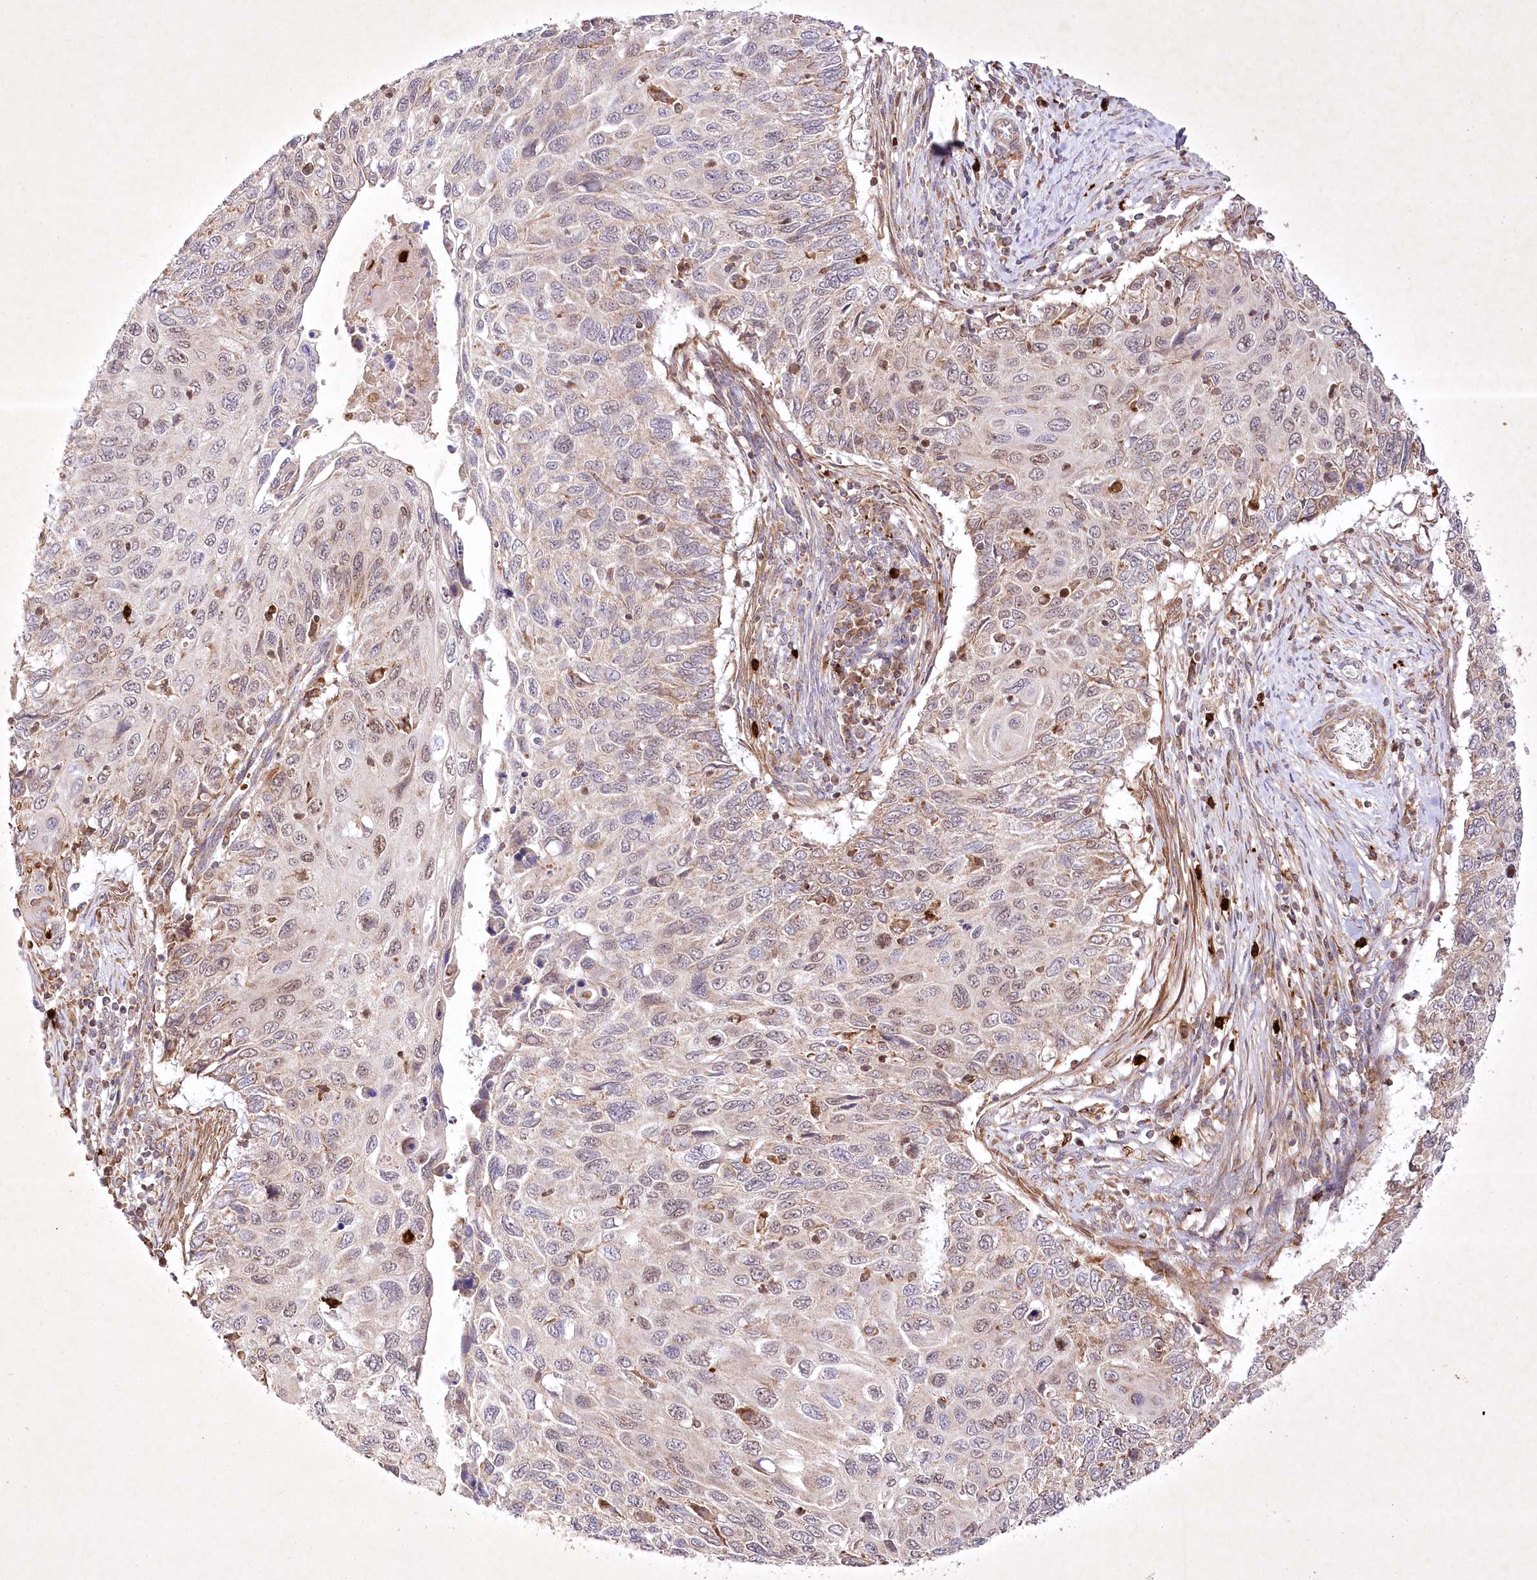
{"staining": {"intensity": "weak", "quantity": "25%-75%", "location": "cytoplasmic/membranous,nuclear"}, "tissue": "cervical cancer", "cell_type": "Tumor cells", "image_type": "cancer", "snomed": [{"axis": "morphology", "description": "Squamous cell carcinoma, NOS"}, {"axis": "topography", "description": "Cervix"}], "caption": "Protein staining of cervical cancer tissue exhibits weak cytoplasmic/membranous and nuclear staining in approximately 25%-75% of tumor cells.", "gene": "OPA1", "patient": {"sex": "female", "age": 70}}